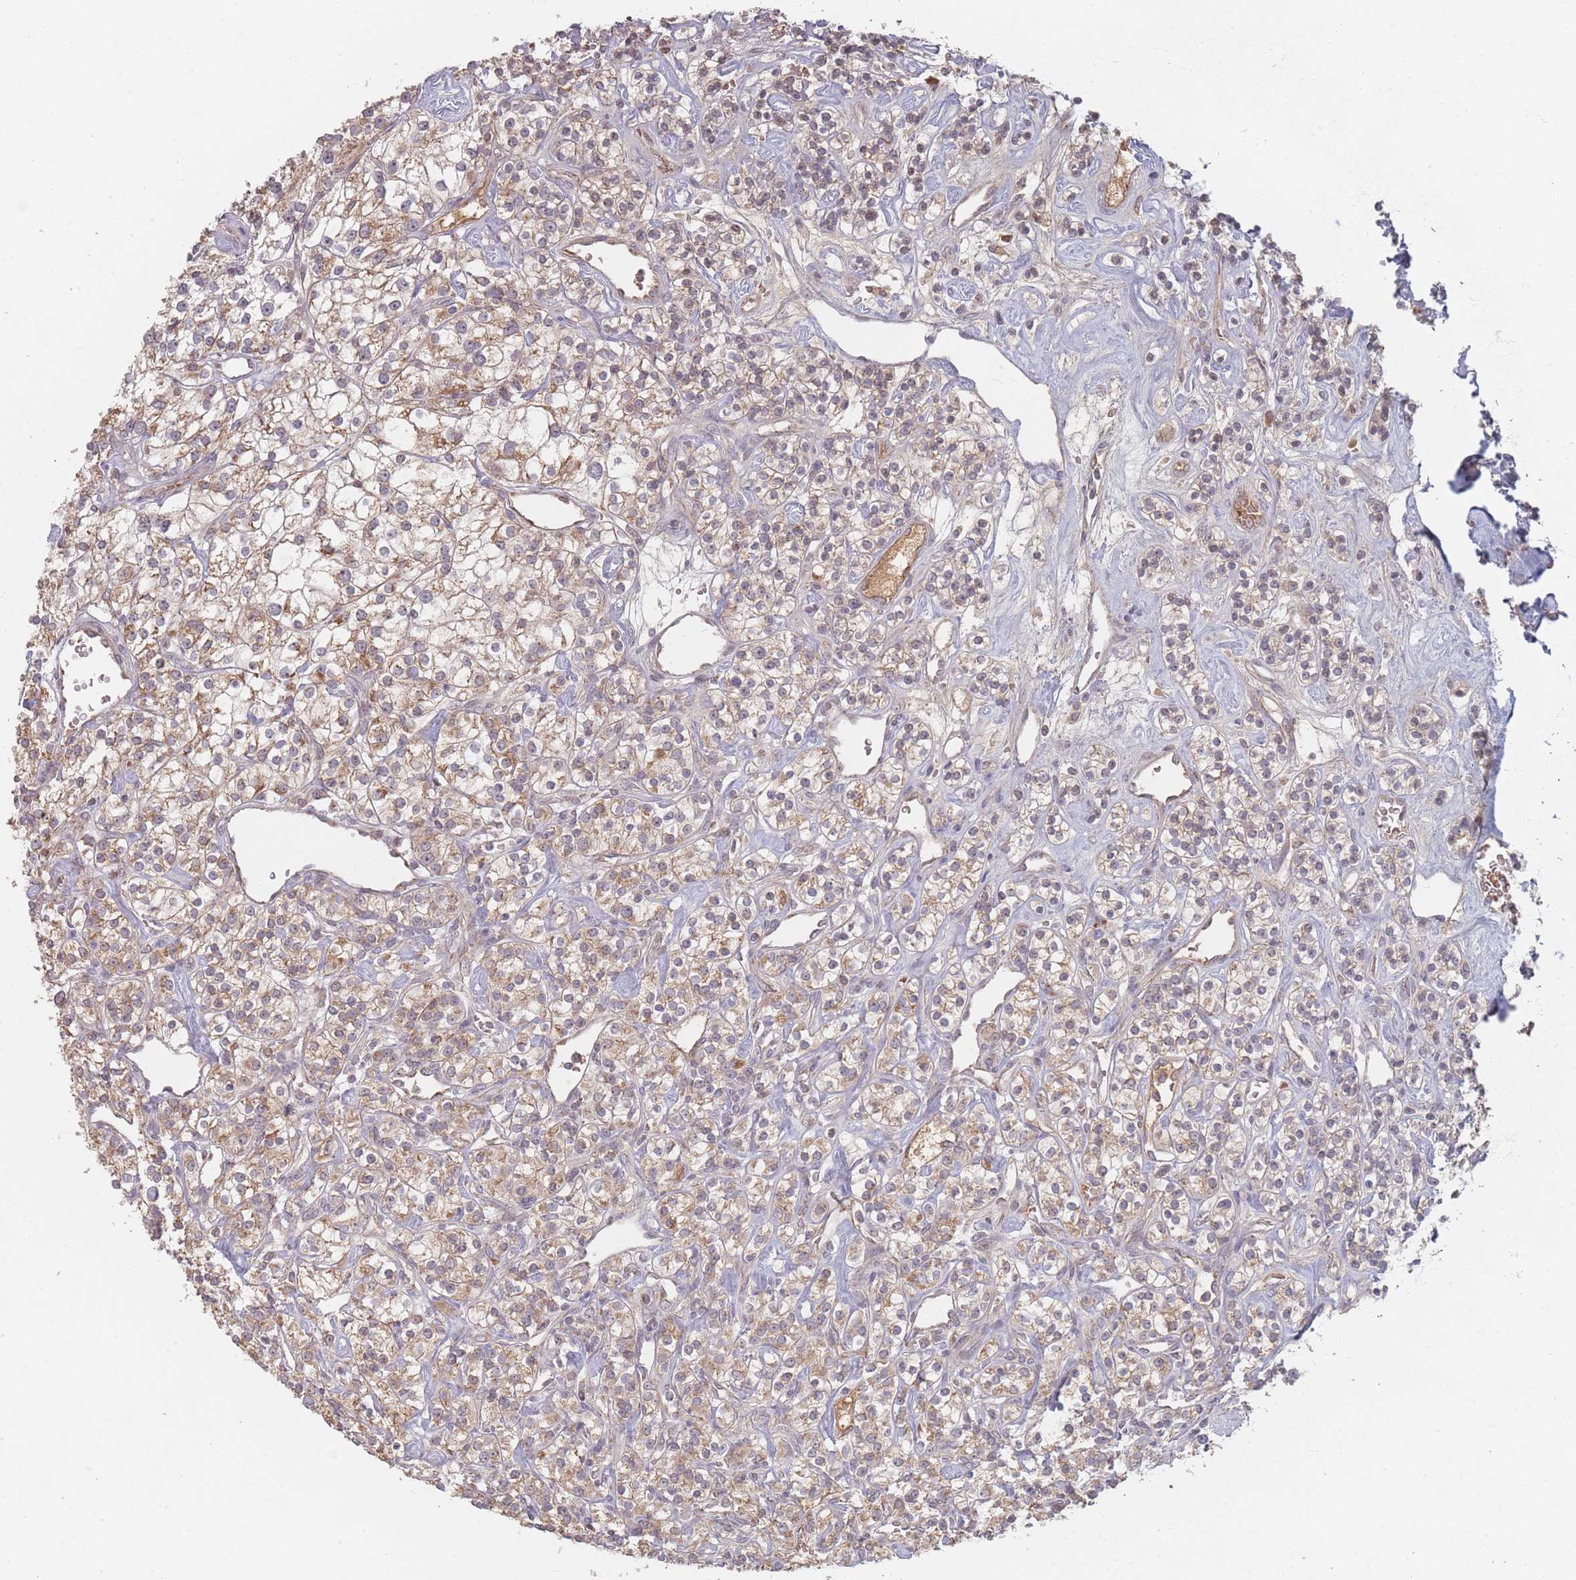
{"staining": {"intensity": "weak", "quantity": ">75%", "location": "cytoplasmic/membranous"}, "tissue": "renal cancer", "cell_type": "Tumor cells", "image_type": "cancer", "snomed": [{"axis": "morphology", "description": "Adenocarcinoma, NOS"}, {"axis": "topography", "description": "Kidney"}], "caption": "DAB immunohistochemical staining of renal cancer displays weak cytoplasmic/membranous protein expression in about >75% of tumor cells.", "gene": "OR2M4", "patient": {"sex": "male", "age": 77}}